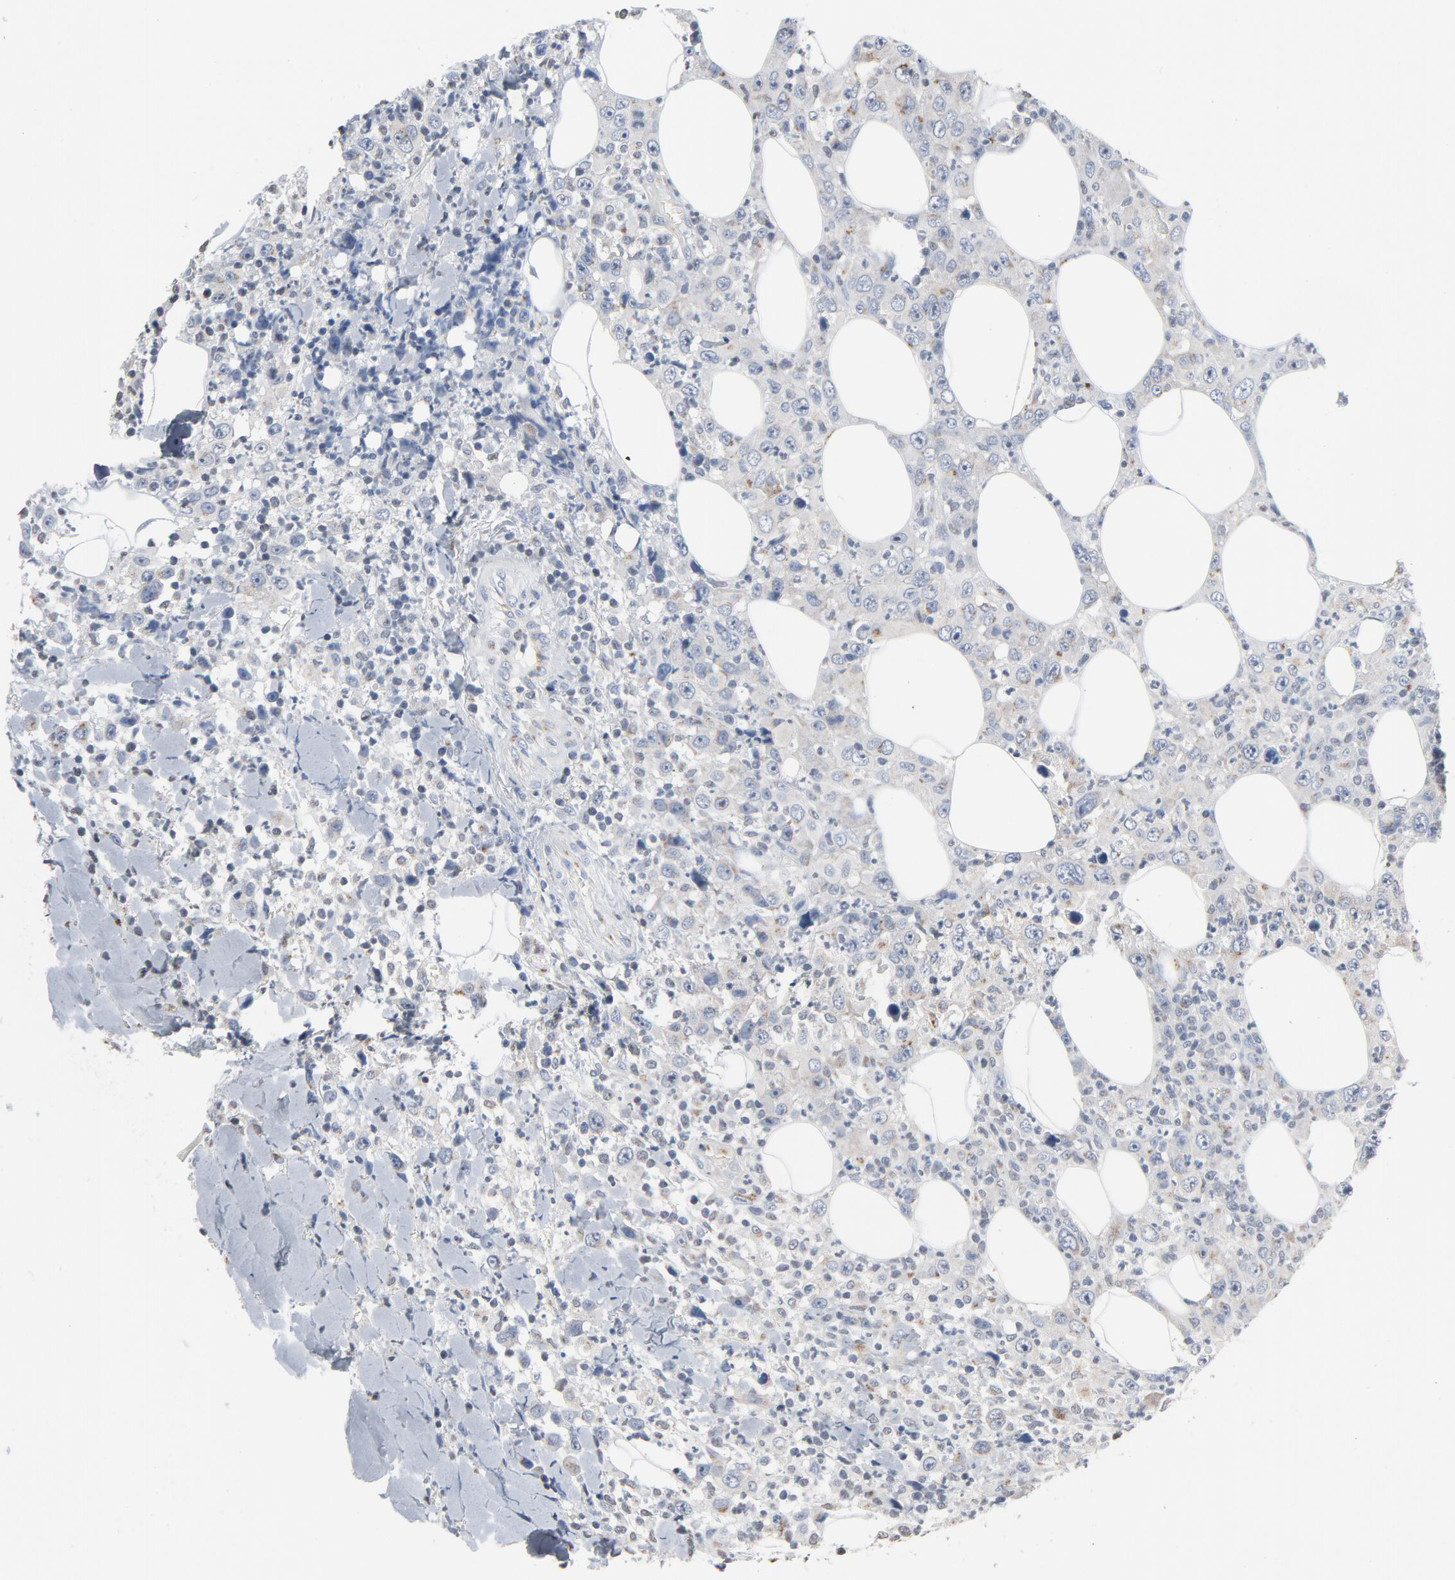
{"staining": {"intensity": "weak", "quantity": "<25%", "location": "cytoplasmic/membranous"}, "tissue": "thyroid cancer", "cell_type": "Tumor cells", "image_type": "cancer", "snomed": [{"axis": "morphology", "description": "Carcinoma, NOS"}, {"axis": "topography", "description": "Thyroid gland"}], "caption": "IHC of thyroid cancer (carcinoma) shows no staining in tumor cells.", "gene": "YIPF6", "patient": {"sex": "female", "age": 77}}